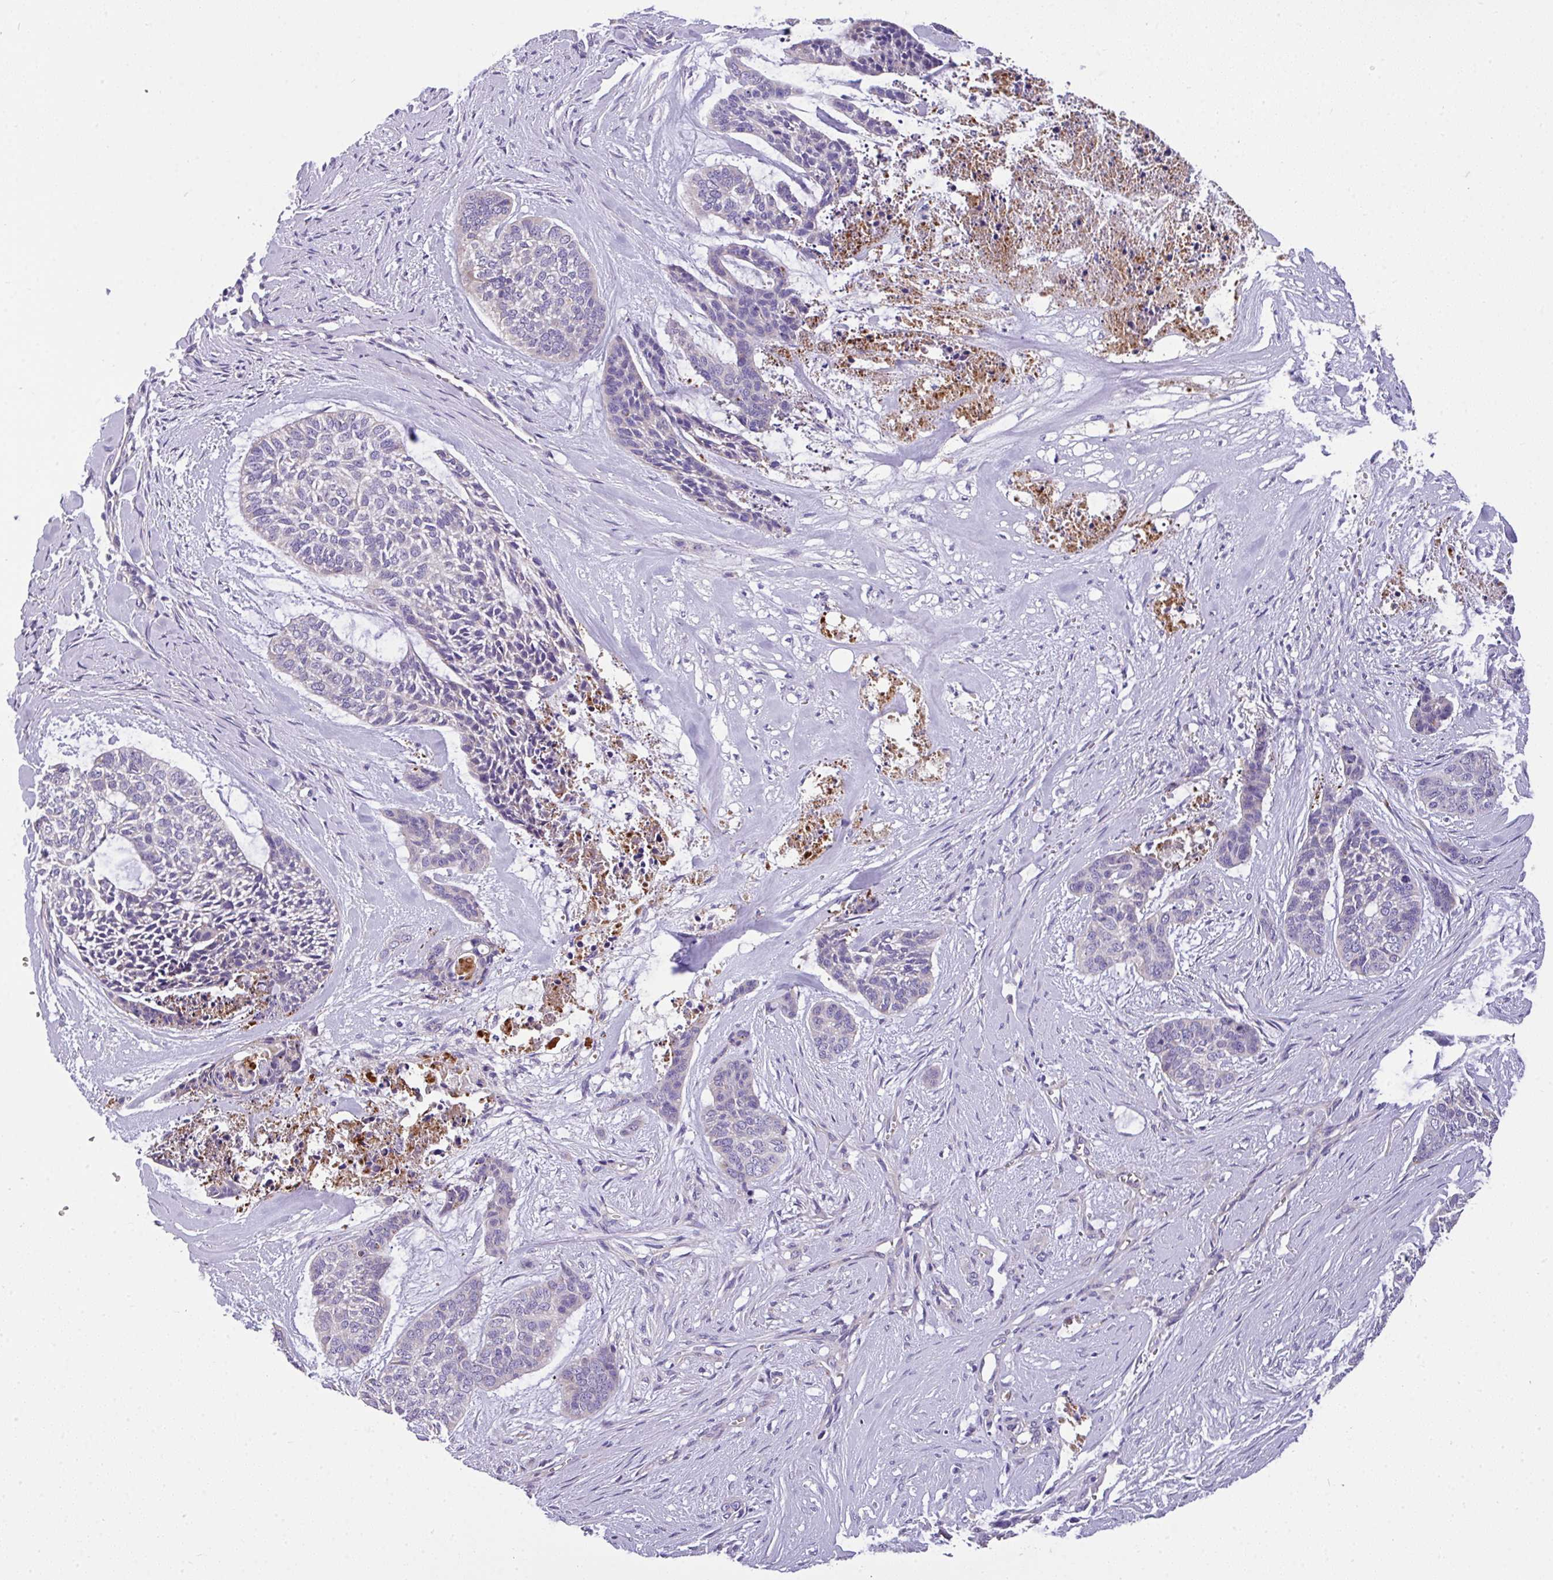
{"staining": {"intensity": "negative", "quantity": "none", "location": "none"}, "tissue": "skin cancer", "cell_type": "Tumor cells", "image_type": "cancer", "snomed": [{"axis": "morphology", "description": "Basal cell carcinoma"}, {"axis": "topography", "description": "Skin"}], "caption": "DAB (3,3'-diaminobenzidine) immunohistochemical staining of skin basal cell carcinoma demonstrates no significant staining in tumor cells. (Immunohistochemistry (ihc), brightfield microscopy, high magnification).", "gene": "ANXA2R", "patient": {"sex": "female", "age": 64}}